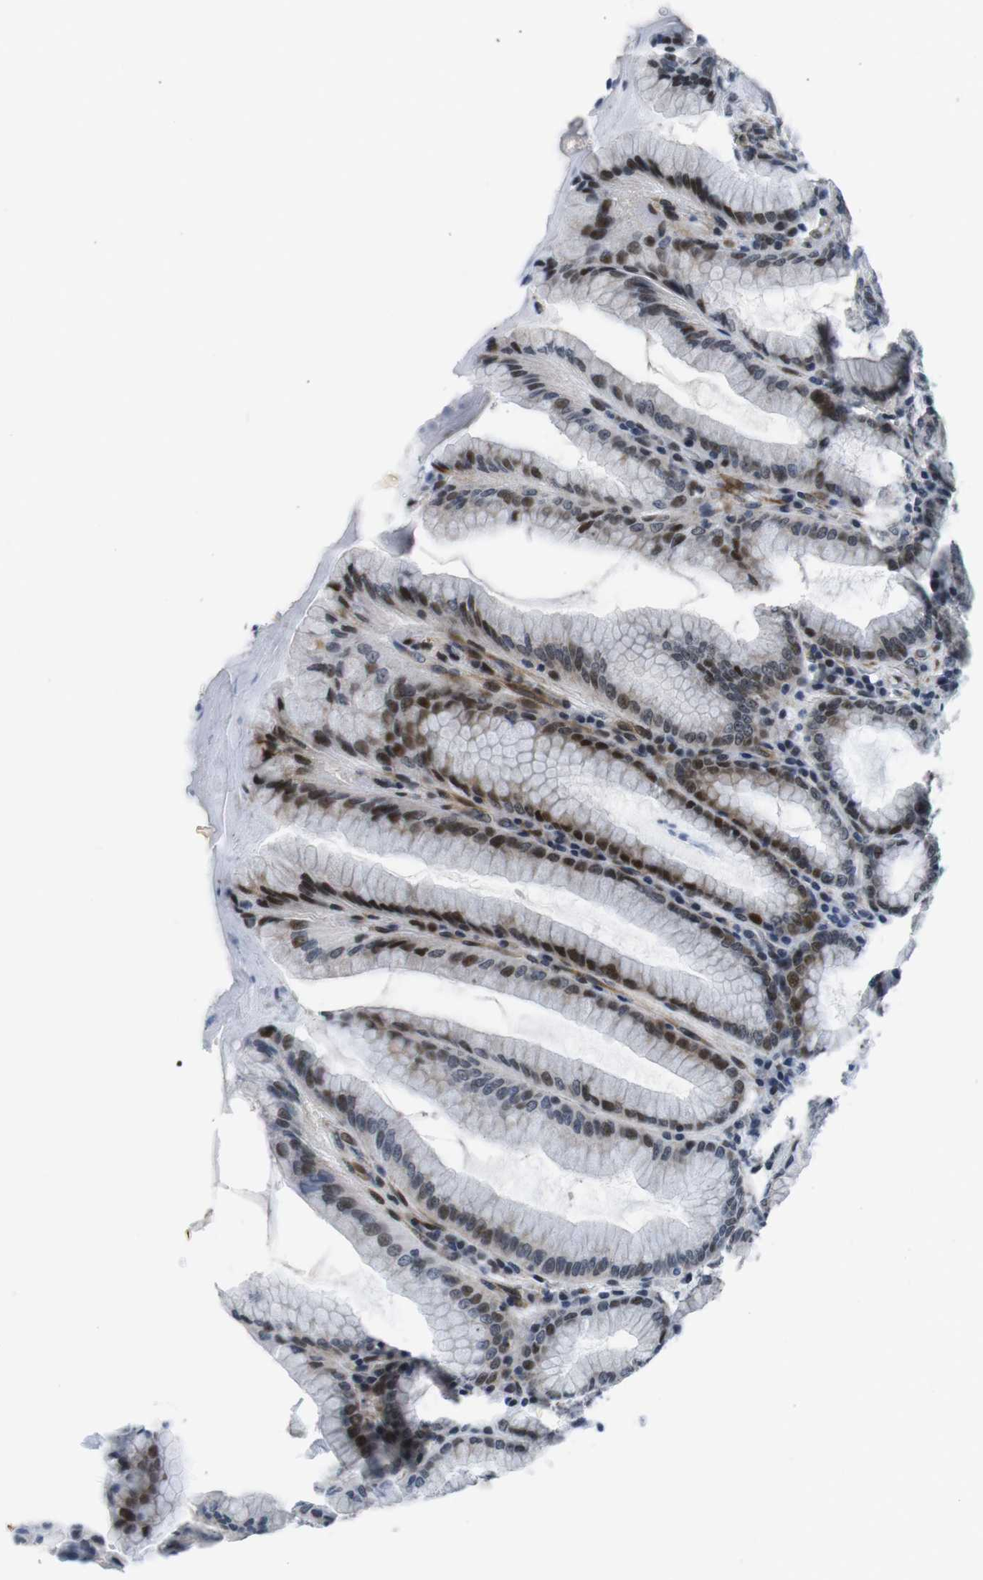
{"staining": {"intensity": "strong", "quantity": "25%-75%", "location": "cytoplasmic/membranous,nuclear"}, "tissue": "stomach", "cell_type": "Glandular cells", "image_type": "normal", "snomed": [{"axis": "morphology", "description": "Normal tissue, NOS"}, {"axis": "topography", "description": "Stomach, lower"}], "caption": "Glandular cells reveal strong cytoplasmic/membranous,nuclear expression in approximately 25%-75% of cells in benign stomach.", "gene": "MLH1", "patient": {"sex": "female", "age": 76}}